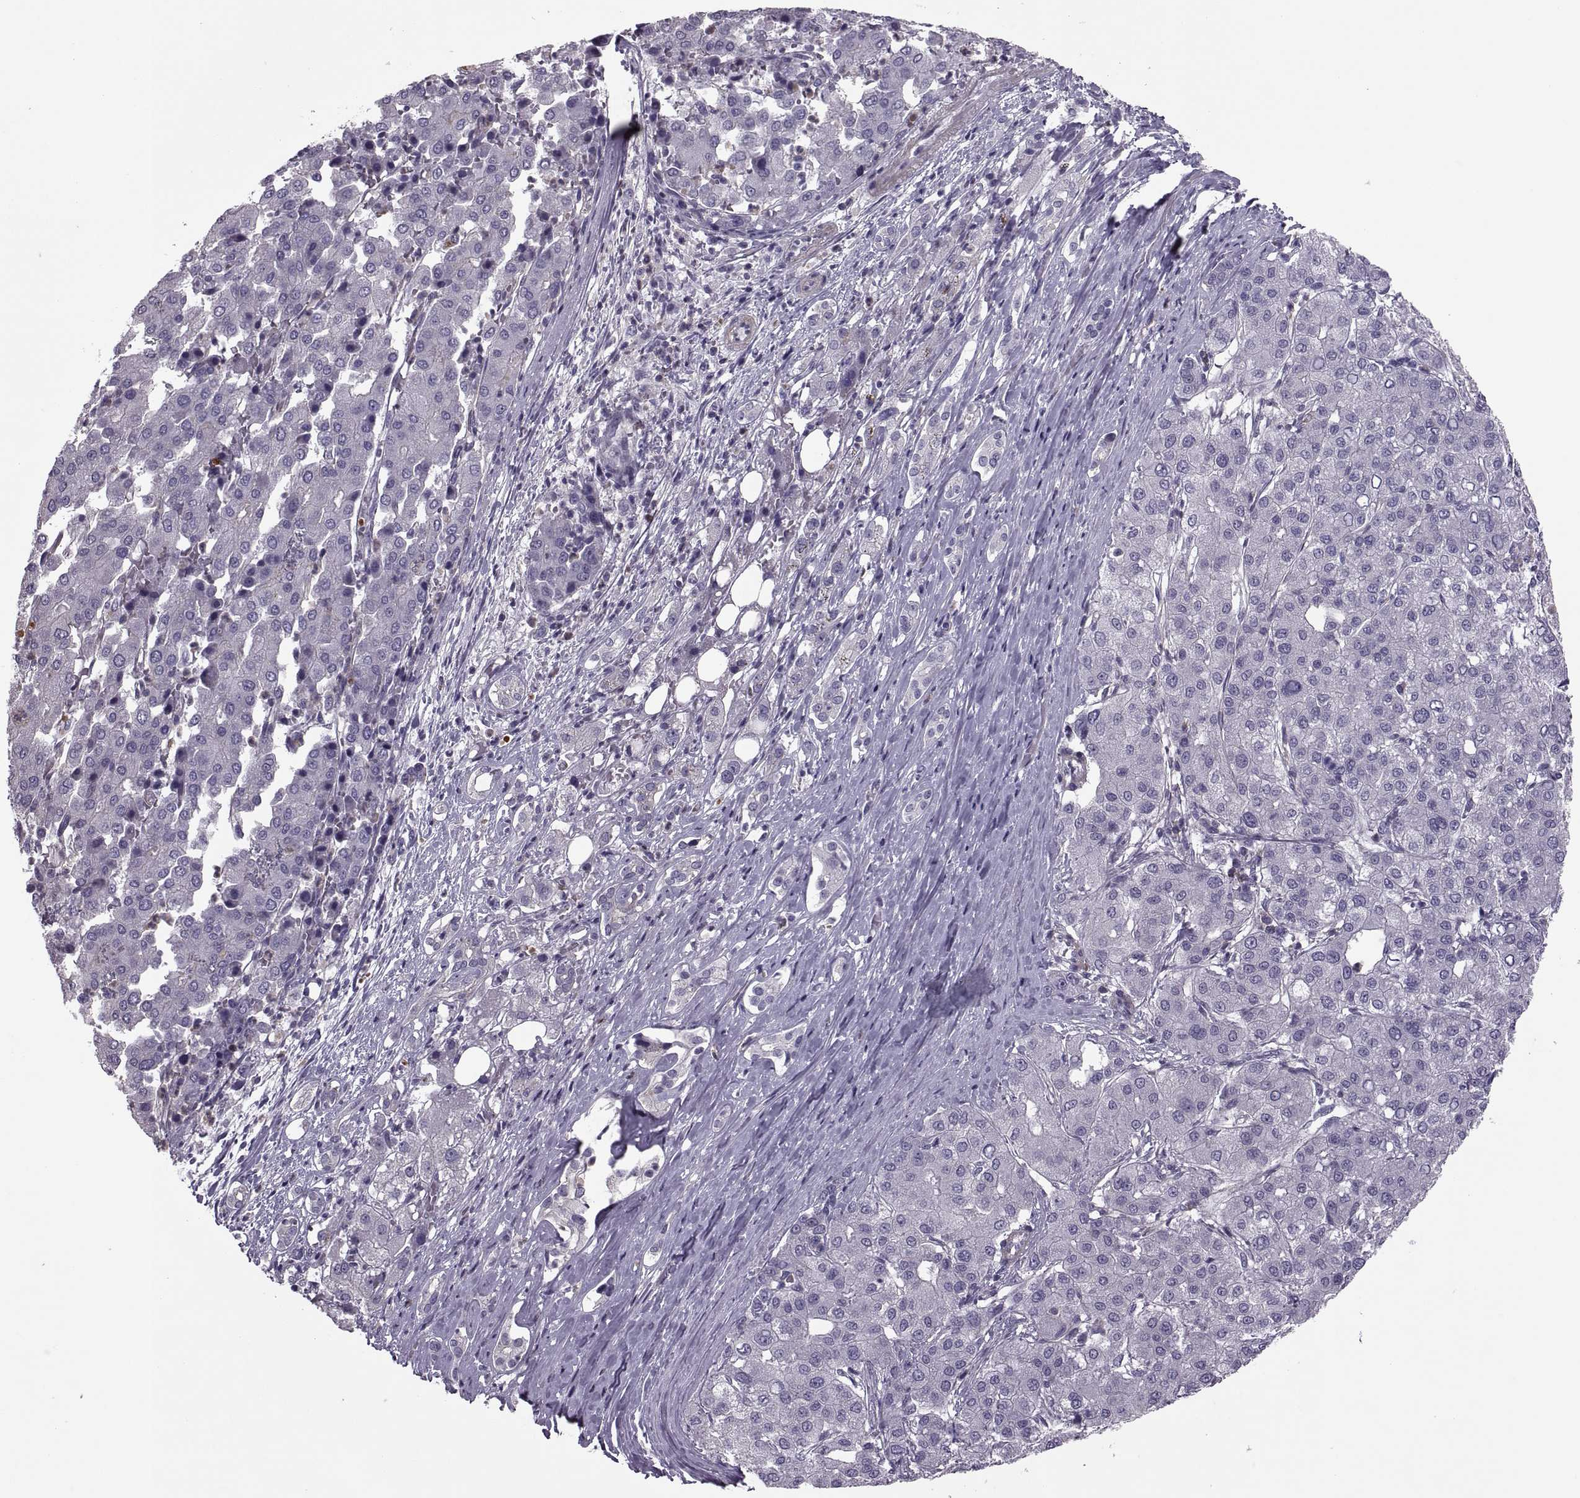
{"staining": {"intensity": "negative", "quantity": "none", "location": "none"}, "tissue": "liver cancer", "cell_type": "Tumor cells", "image_type": "cancer", "snomed": [{"axis": "morphology", "description": "Carcinoma, Hepatocellular, NOS"}, {"axis": "topography", "description": "Liver"}], "caption": "Immunohistochemistry (IHC) image of neoplastic tissue: human hepatocellular carcinoma (liver) stained with DAB demonstrates no significant protein positivity in tumor cells. (Immunohistochemistry, brightfield microscopy, high magnification).", "gene": "ODF3", "patient": {"sex": "male", "age": 65}}